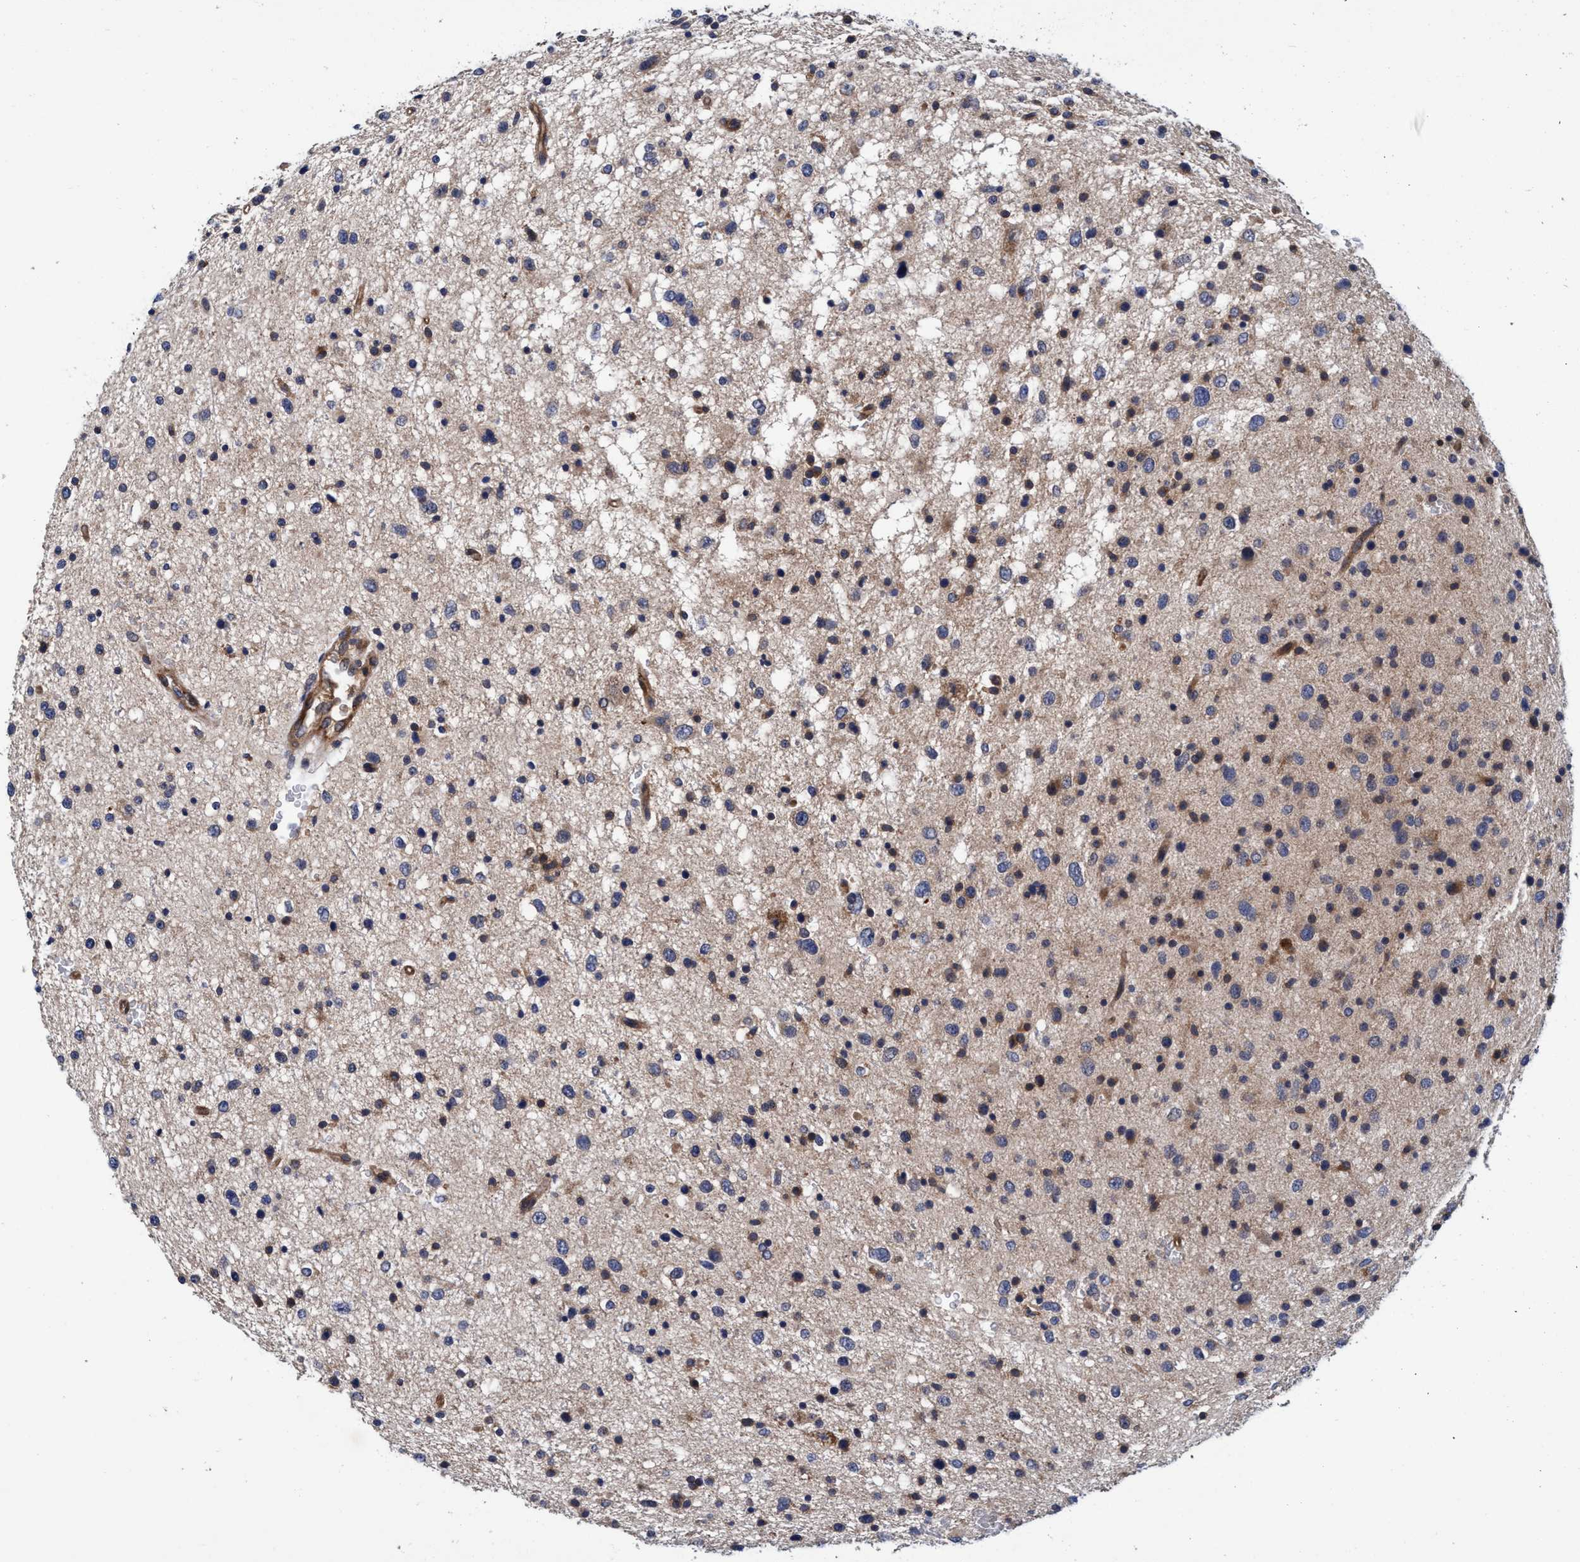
{"staining": {"intensity": "weak", "quantity": "25%-75%", "location": "cytoplasmic/membranous"}, "tissue": "glioma", "cell_type": "Tumor cells", "image_type": "cancer", "snomed": [{"axis": "morphology", "description": "Glioma, malignant, Low grade"}, {"axis": "topography", "description": "Brain"}], "caption": "Glioma tissue shows weak cytoplasmic/membranous expression in approximately 25%-75% of tumor cells, visualized by immunohistochemistry. (DAB (3,3'-diaminobenzidine) = brown stain, brightfield microscopy at high magnification).", "gene": "CALCOCO2", "patient": {"sex": "female", "age": 37}}